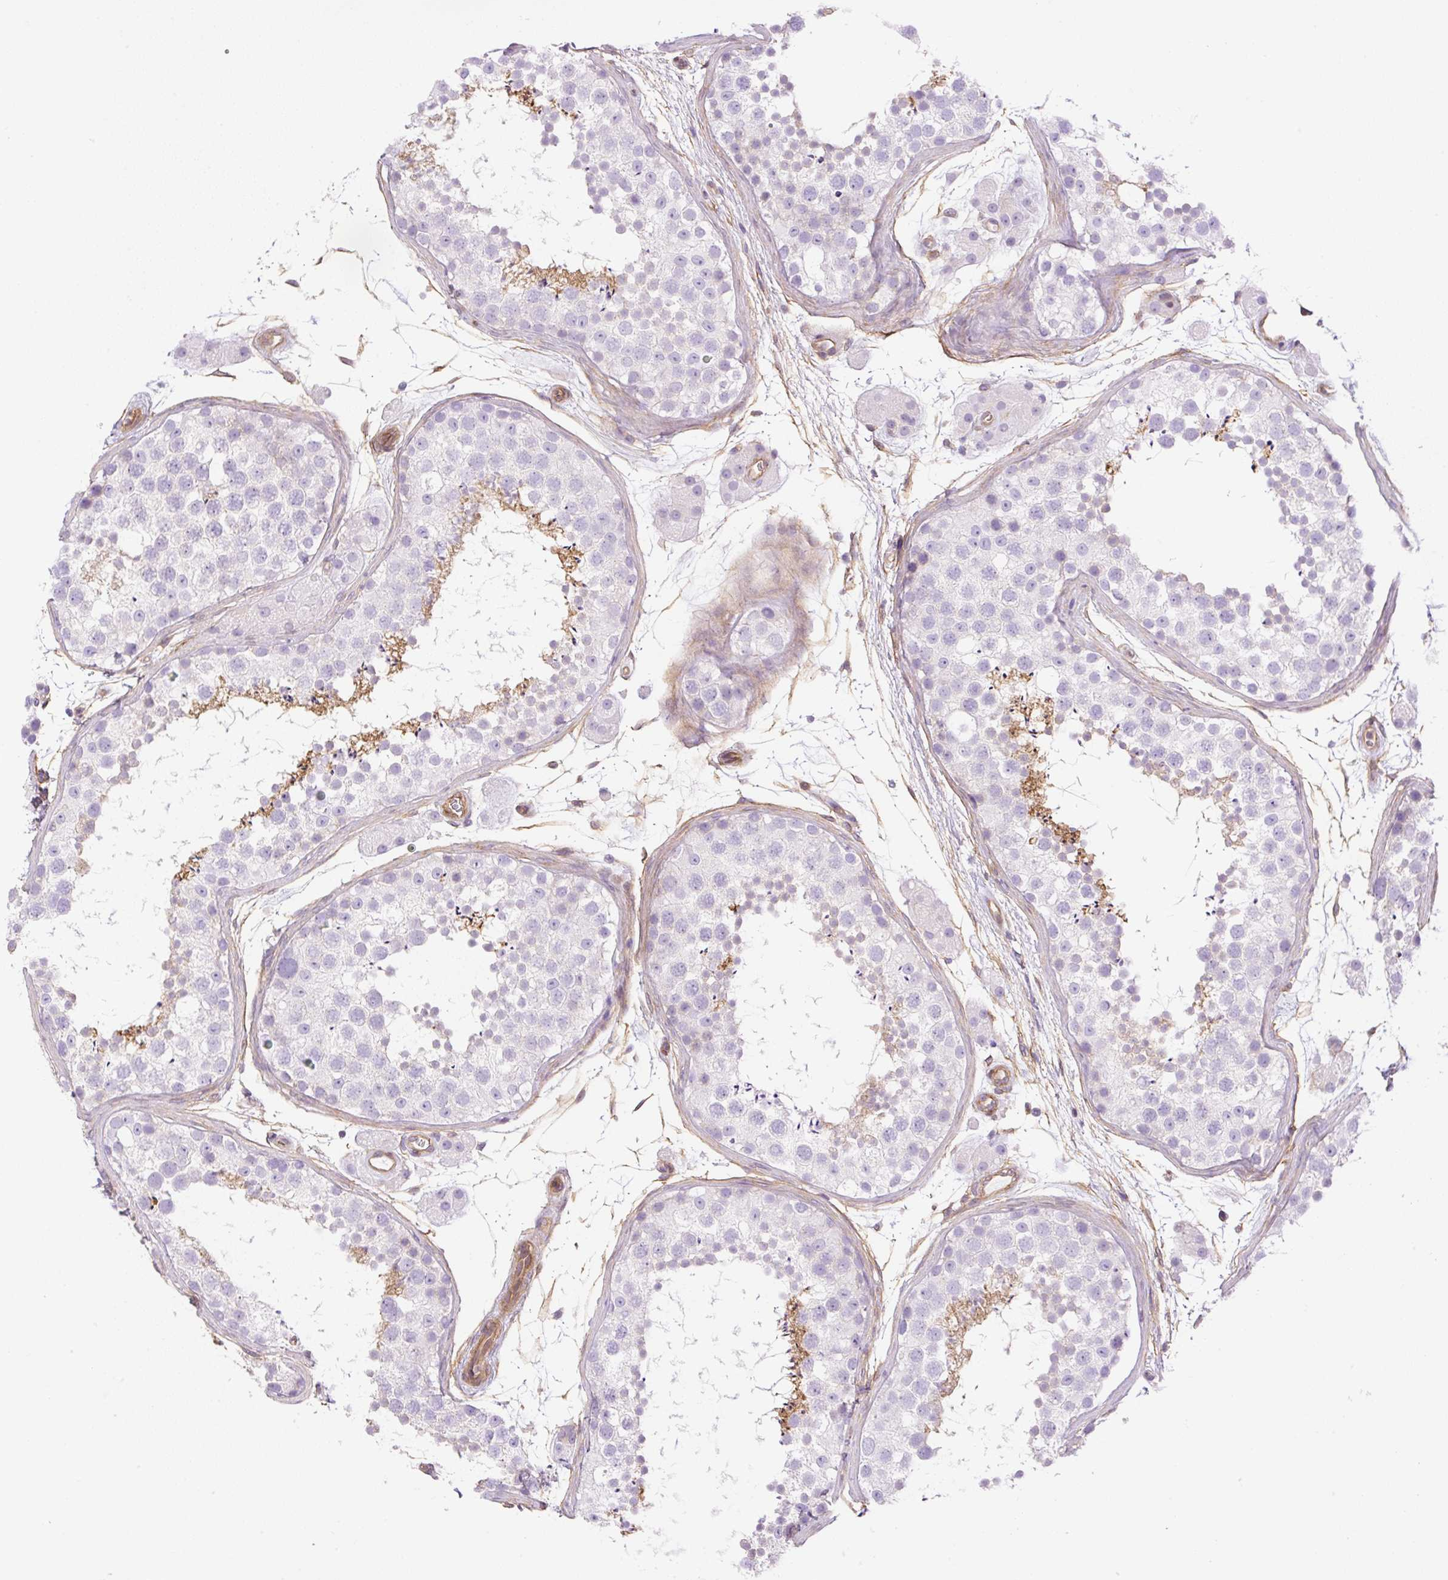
{"staining": {"intensity": "moderate", "quantity": "<25%", "location": "cytoplasmic/membranous"}, "tissue": "testis", "cell_type": "Cells in seminiferous ducts", "image_type": "normal", "snomed": [{"axis": "morphology", "description": "Normal tissue, NOS"}, {"axis": "topography", "description": "Testis"}], "caption": "A high-resolution image shows IHC staining of benign testis, which demonstrates moderate cytoplasmic/membranous expression in approximately <25% of cells in seminiferous ducts.", "gene": "EHD1", "patient": {"sex": "male", "age": 41}}